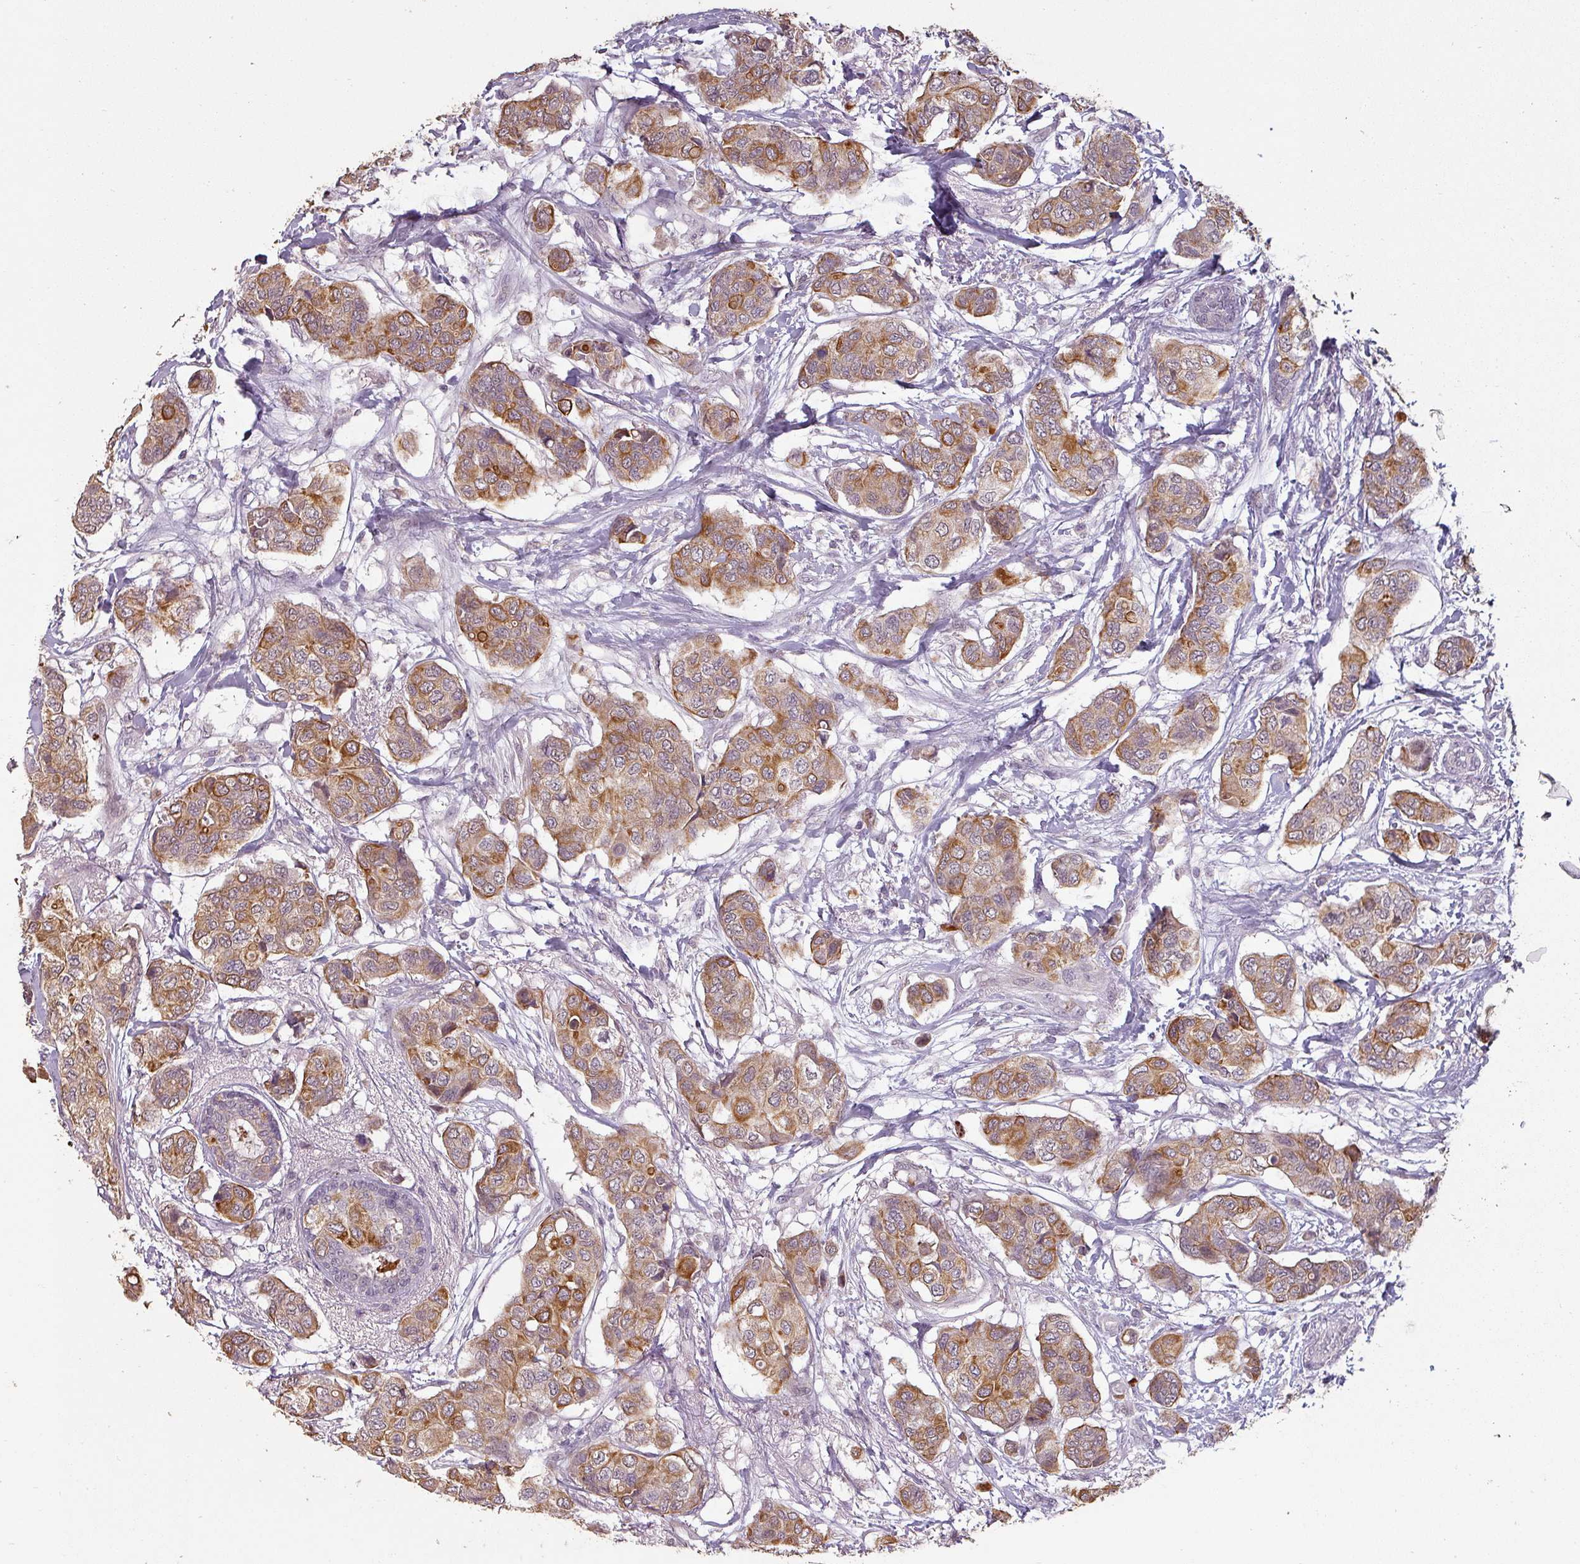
{"staining": {"intensity": "moderate", "quantity": "25%-75%", "location": "cytoplasmic/membranous"}, "tissue": "breast cancer", "cell_type": "Tumor cells", "image_type": "cancer", "snomed": [{"axis": "morphology", "description": "Lobular carcinoma"}, {"axis": "topography", "description": "Breast"}], "caption": "This is a histology image of immunohistochemistry staining of lobular carcinoma (breast), which shows moderate positivity in the cytoplasmic/membranous of tumor cells.", "gene": "LYPLA1", "patient": {"sex": "female", "age": 51}}